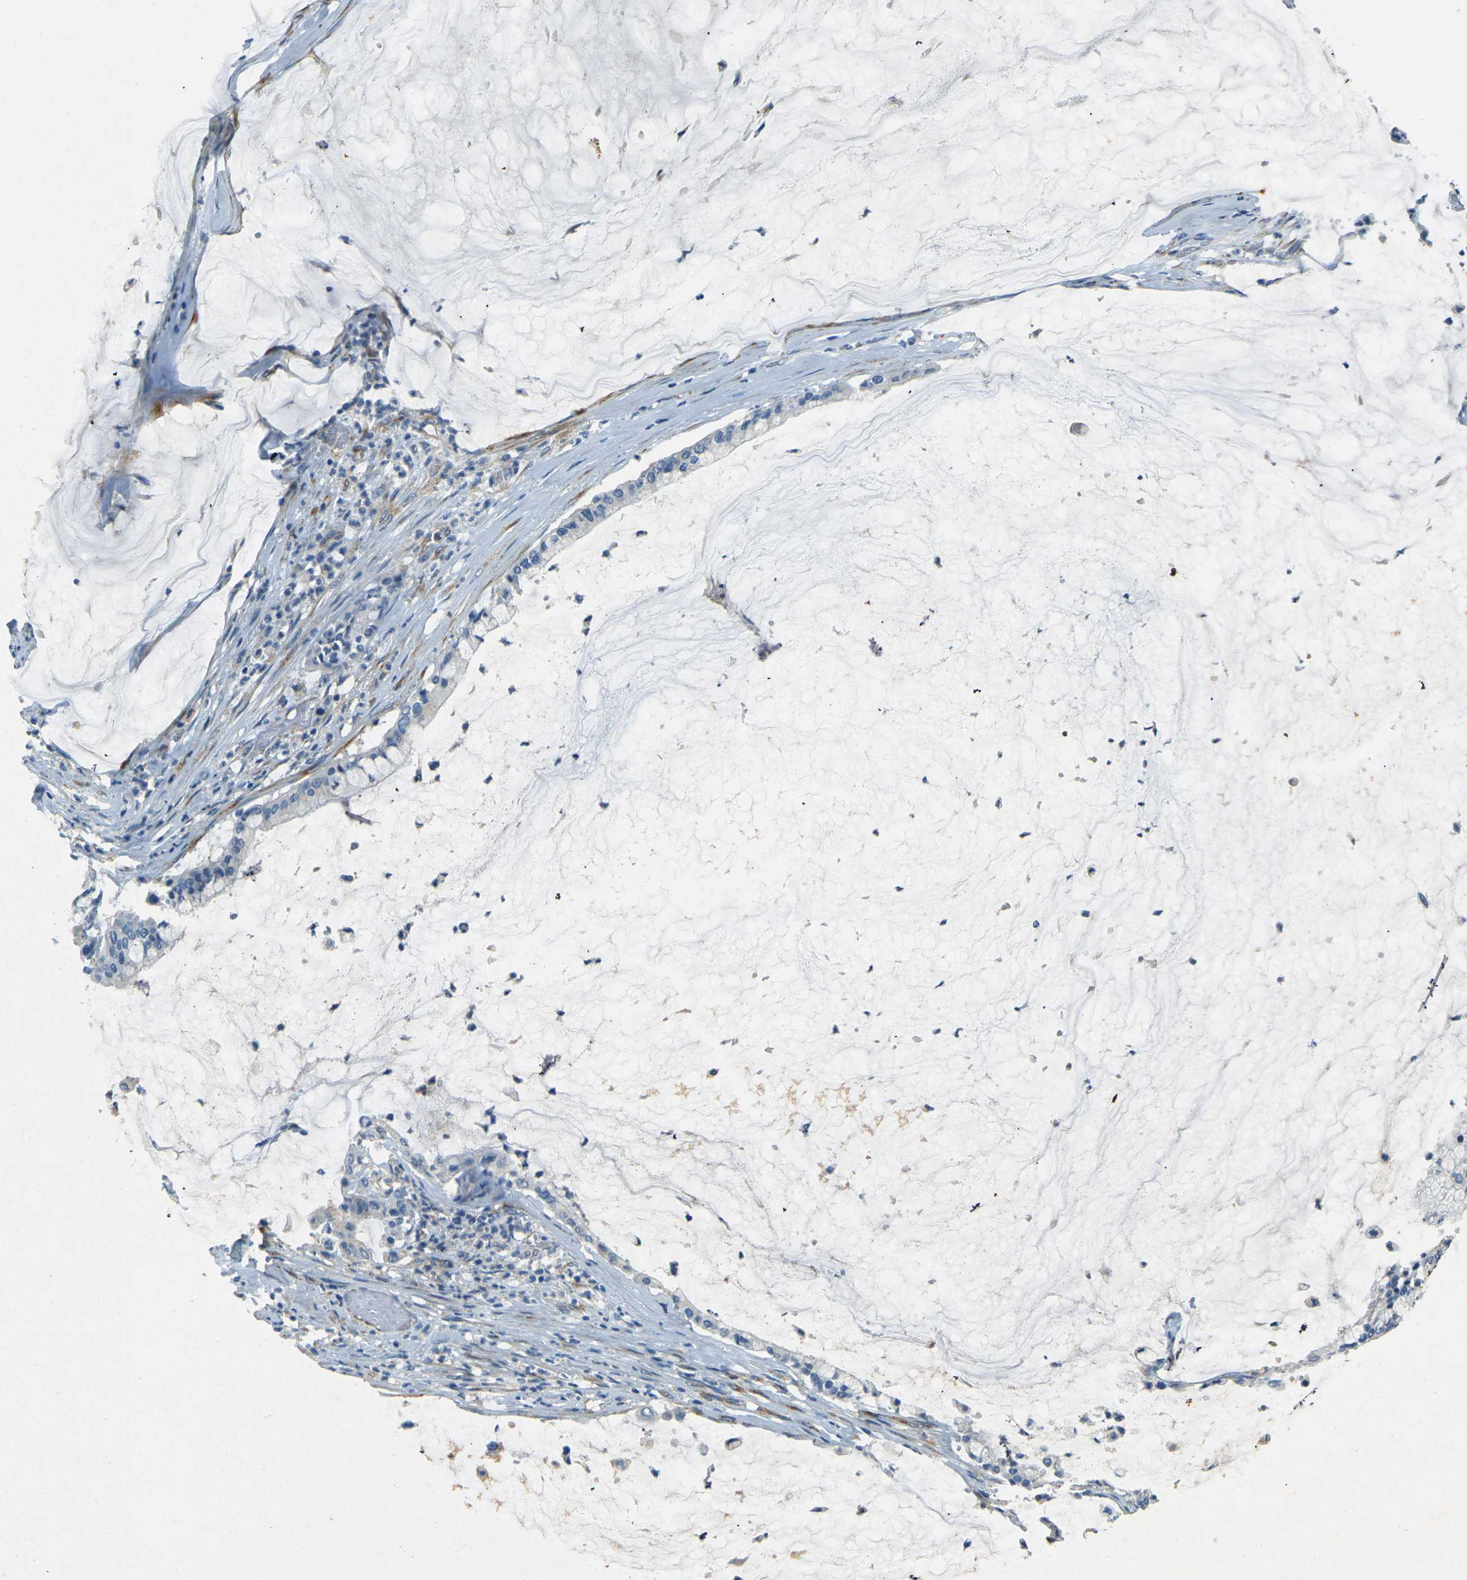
{"staining": {"intensity": "negative", "quantity": "none", "location": "none"}, "tissue": "pancreatic cancer", "cell_type": "Tumor cells", "image_type": "cancer", "snomed": [{"axis": "morphology", "description": "Adenocarcinoma, NOS"}, {"axis": "topography", "description": "Pancreas"}], "caption": "A high-resolution micrograph shows immunohistochemistry staining of pancreatic cancer (adenocarcinoma), which displays no significant positivity in tumor cells. (Immunohistochemistry, brightfield microscopy, high magnification).", "gene": "SORT1", "patient": {"sex": "male", "age": 41}}